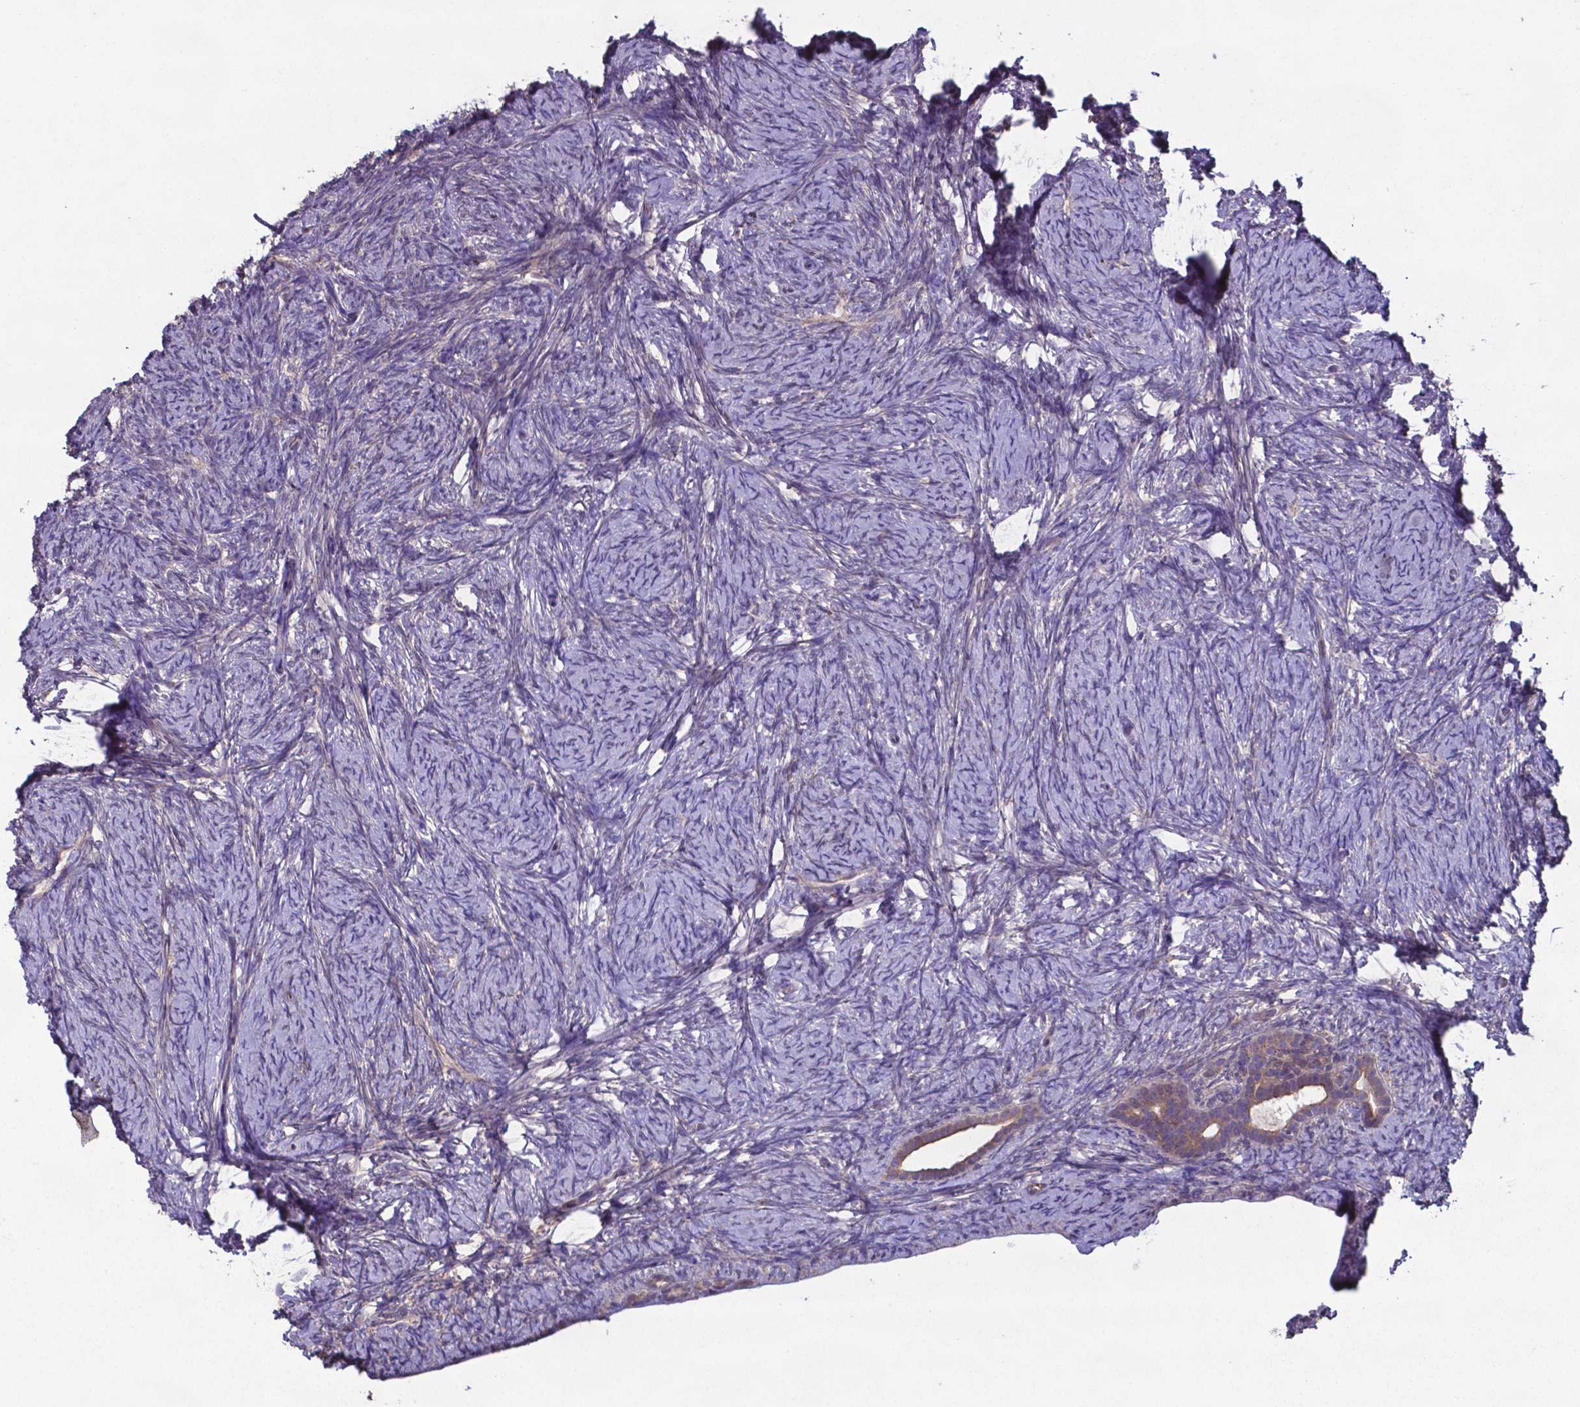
{"staining": {"intensity": "weak", "quantity": "<25%", "location": "cytoplasmic/membranous"}, "tissue": "ovary", "cell_type": "Ovarian stroma cells", "image_type": "normal", "snomed": [{"axis": "morphology", "description": "Normal tissue, NOS"}, {"axis": "topography", "description": "Ovary"}], "caption": "This micrograph is of normal ovary stained with immunohistochemistry (IHC) to label a protein in brown with the nuclei are counter-stained blue. There is no staining in ovarian stroma cells.", "gene": "TYRO3", "patient": {"sex": "female", "age": 34}}